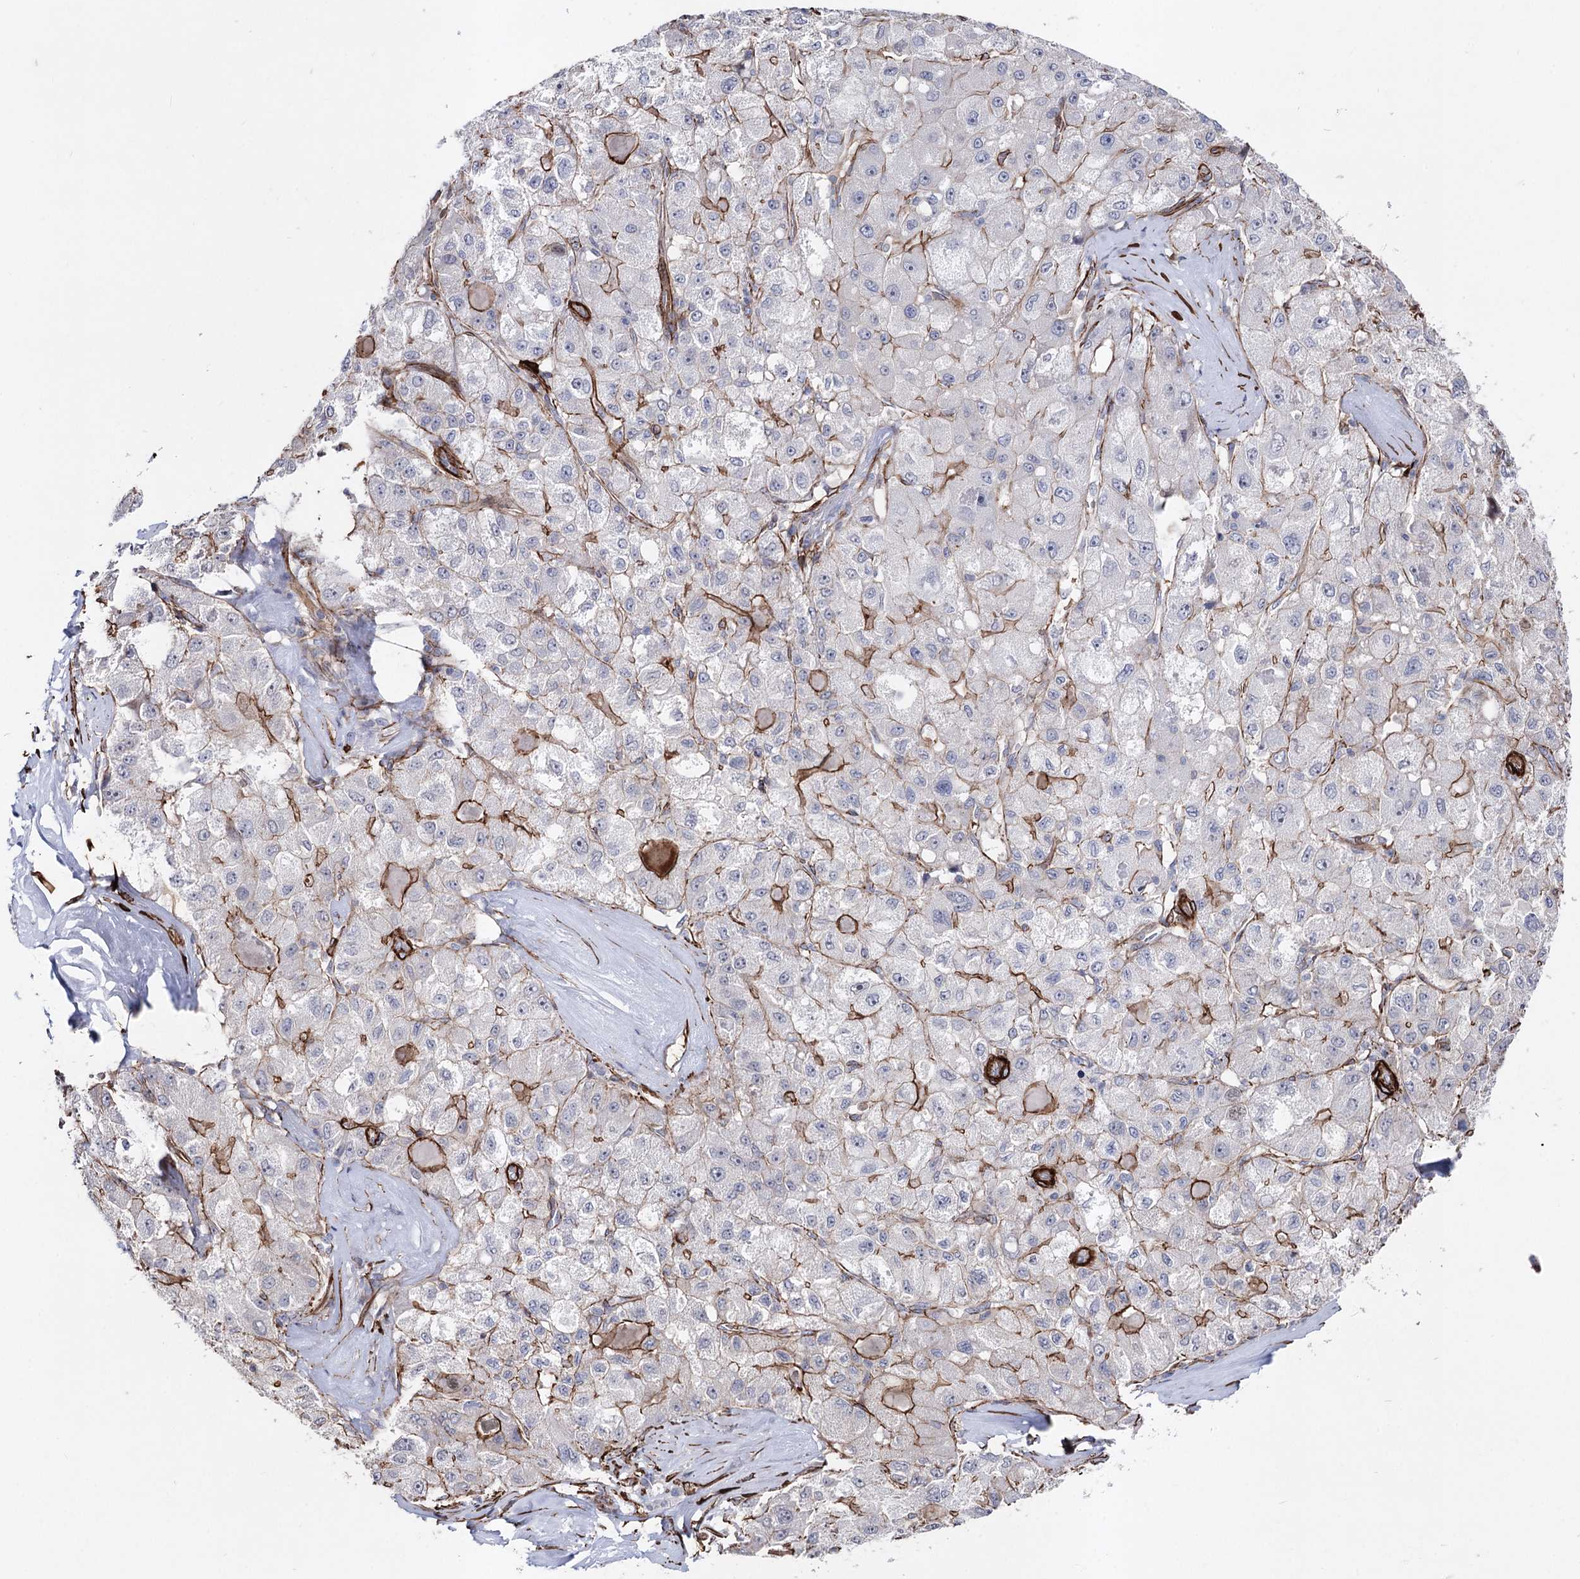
{"staining": {"intensity": "moderate", "quantity": "<25%", "location": "cytoplasmic/membranous"}, "tissue": "liver cancer", "cell_type": "Tumor cells", "image_type": "cancer", "snomed": [{"axis": "morphology", "description": "Carcinoma, Hepatocellular, NOS"}, {"axis": "topography", "description": "Liver"}], "caption": "An IHC image of neoplastic tissue is shown. Protein staining in brown highlights moderate cytoplasmic/membranous positivity in liver cancer within tumor cells.", "gene": "ARHGAP20", "patient": {"sex": "male", "age": 80}}